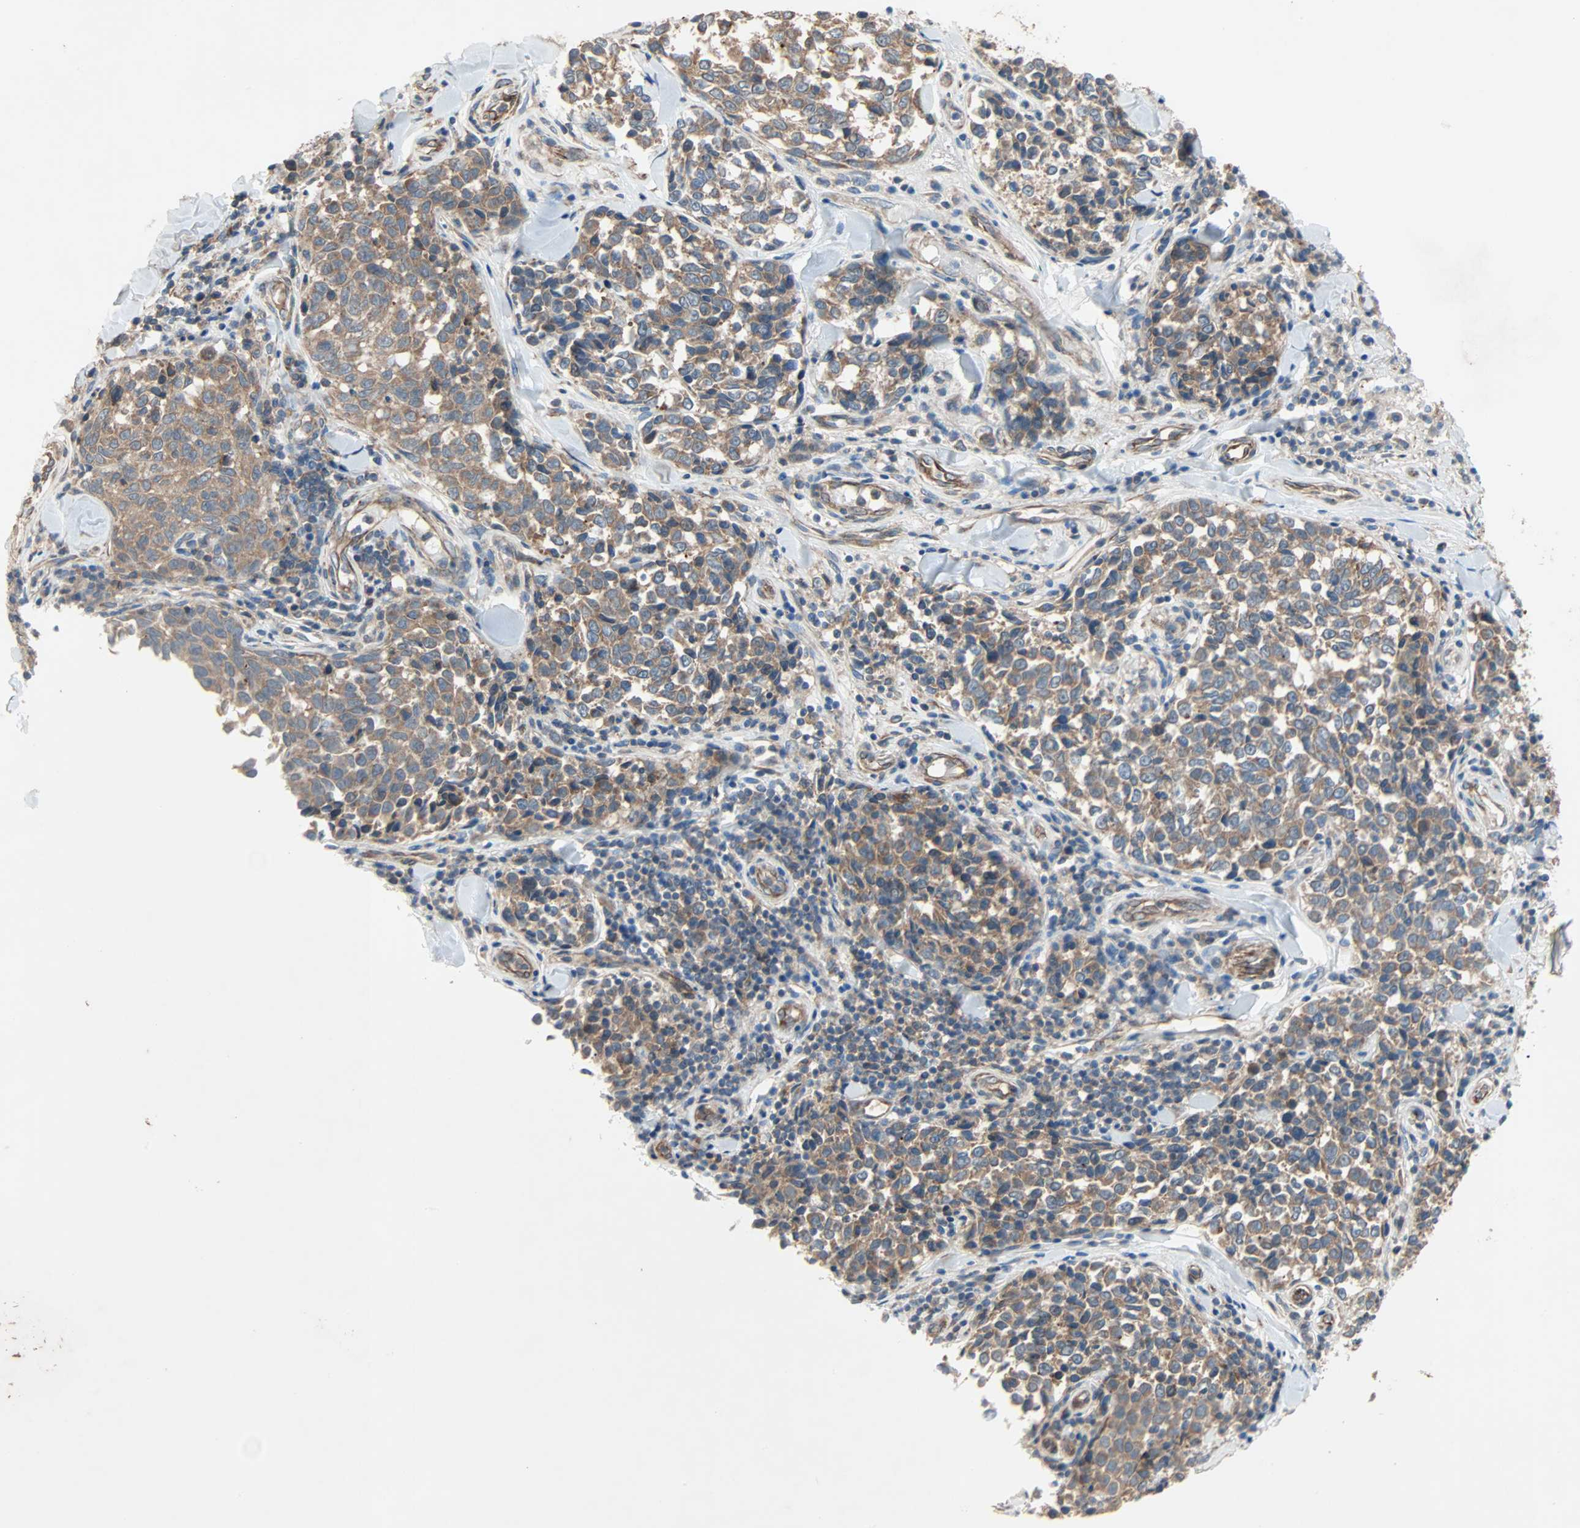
{"staining": {"intensity": "weak", "quantity": ">75%", "location": "cytoplasmic/membranous"}, "tissue": "melanoma", "cell_type": "Tumor cells", "image_type": "cancer", "snomed": [{"axis": "morphology", "description": "Malignant melanoma, NOS"}, {"axis": "topography", "description": "Skin"}], "caption": "Melanoma stained with a protein marker exhibits weak staining in tumor cells.", "gene": "XYLT1", "patient": {"sex": "female", "age": 64}}